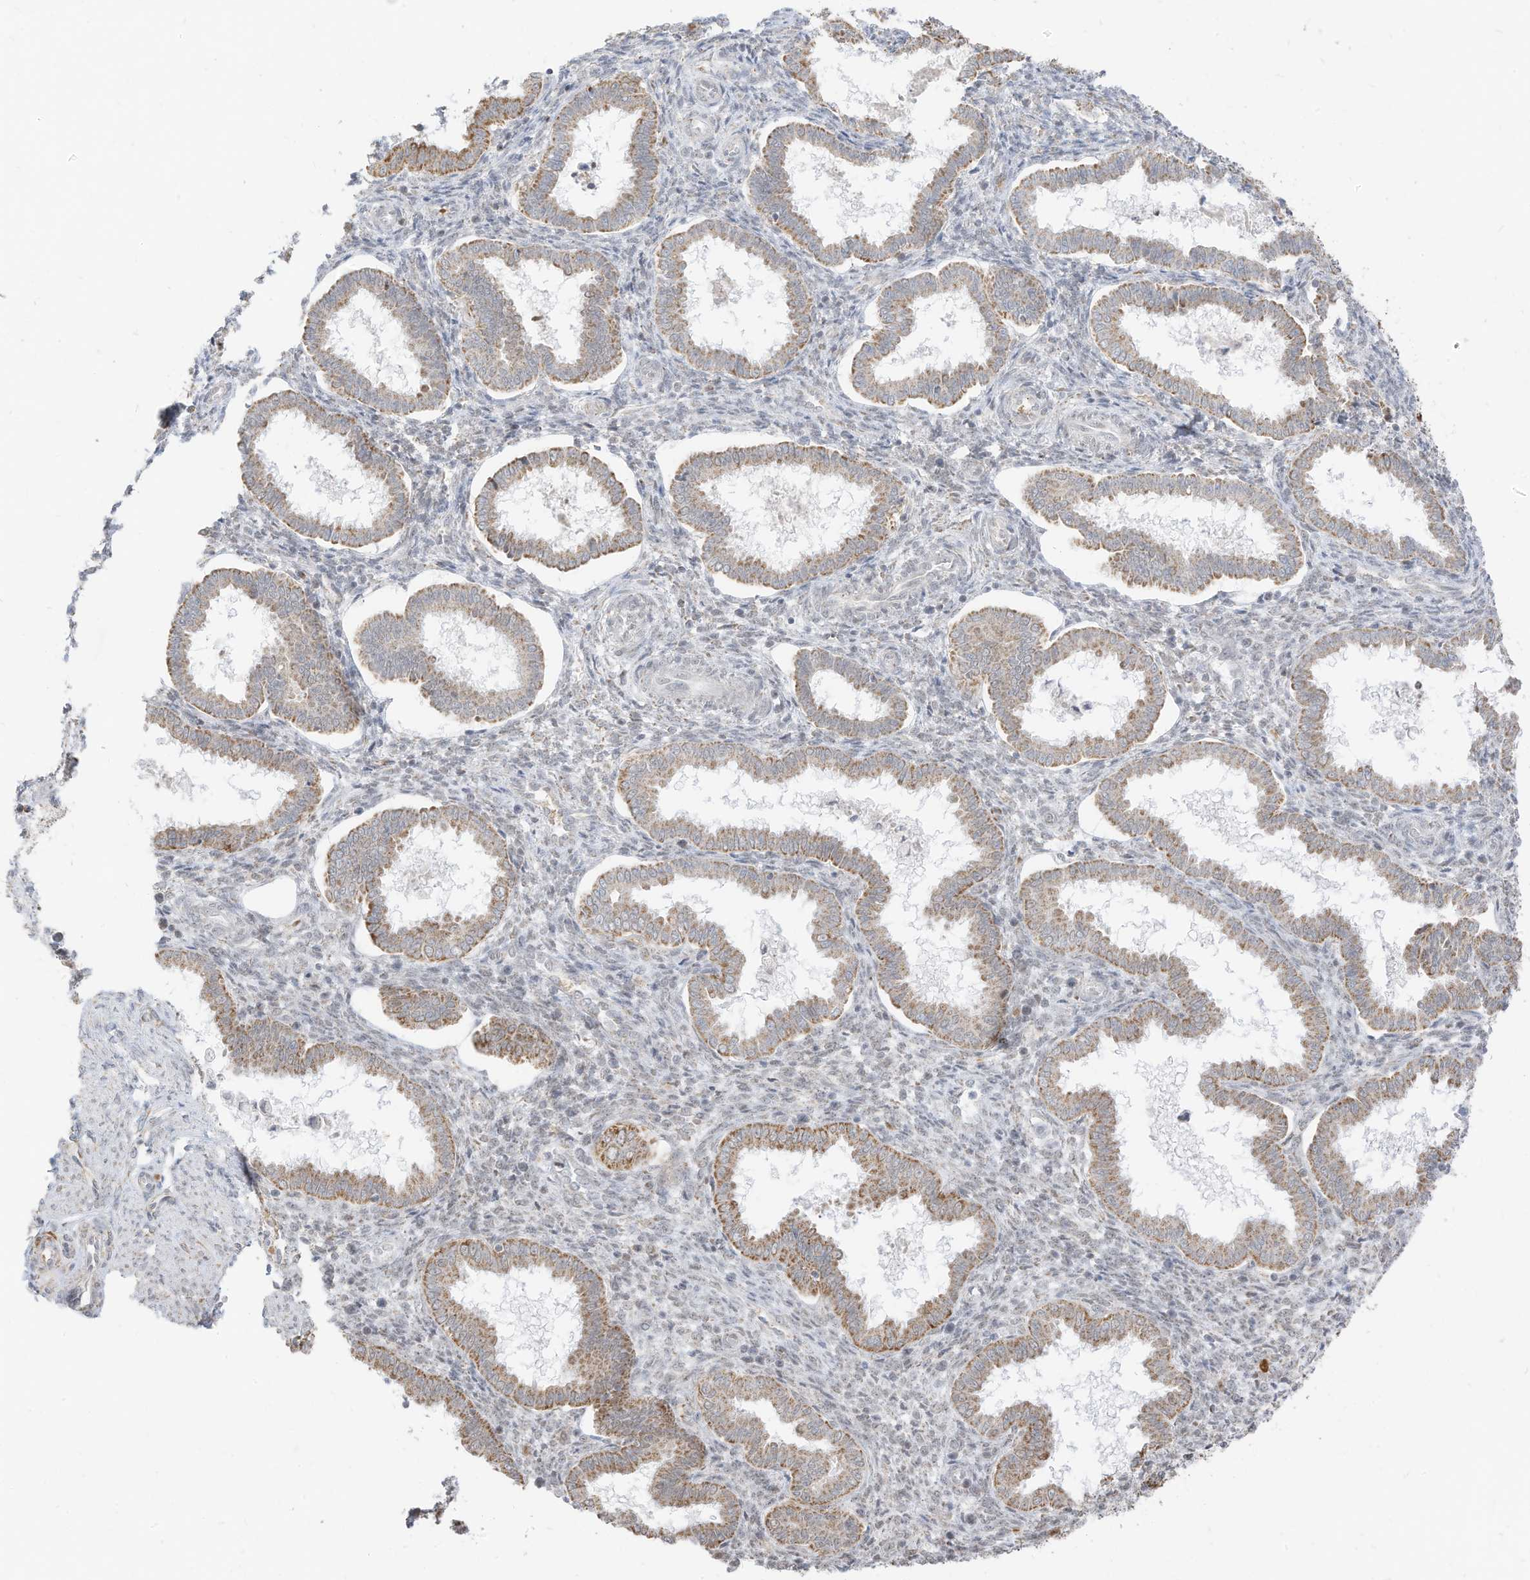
{"staining": {"intensity": "negative", "quantity": "none", "location": "none"}, "tissue": "endometrium", "cell_type": "Cells in endometrial stroma", "image_type": "normal", "snomed": [{"axis": "morphology", "description": "Normal tissue, NOS"}, {"axis": "topography", "description": "Endometrium"}], "caption": "A histopathology image of endometrium stained for a protein exhibits no brown staining in cells in endometrial stroma.", "gene": "MTUS2", "patient": {"sex": "female", "age": 24}}